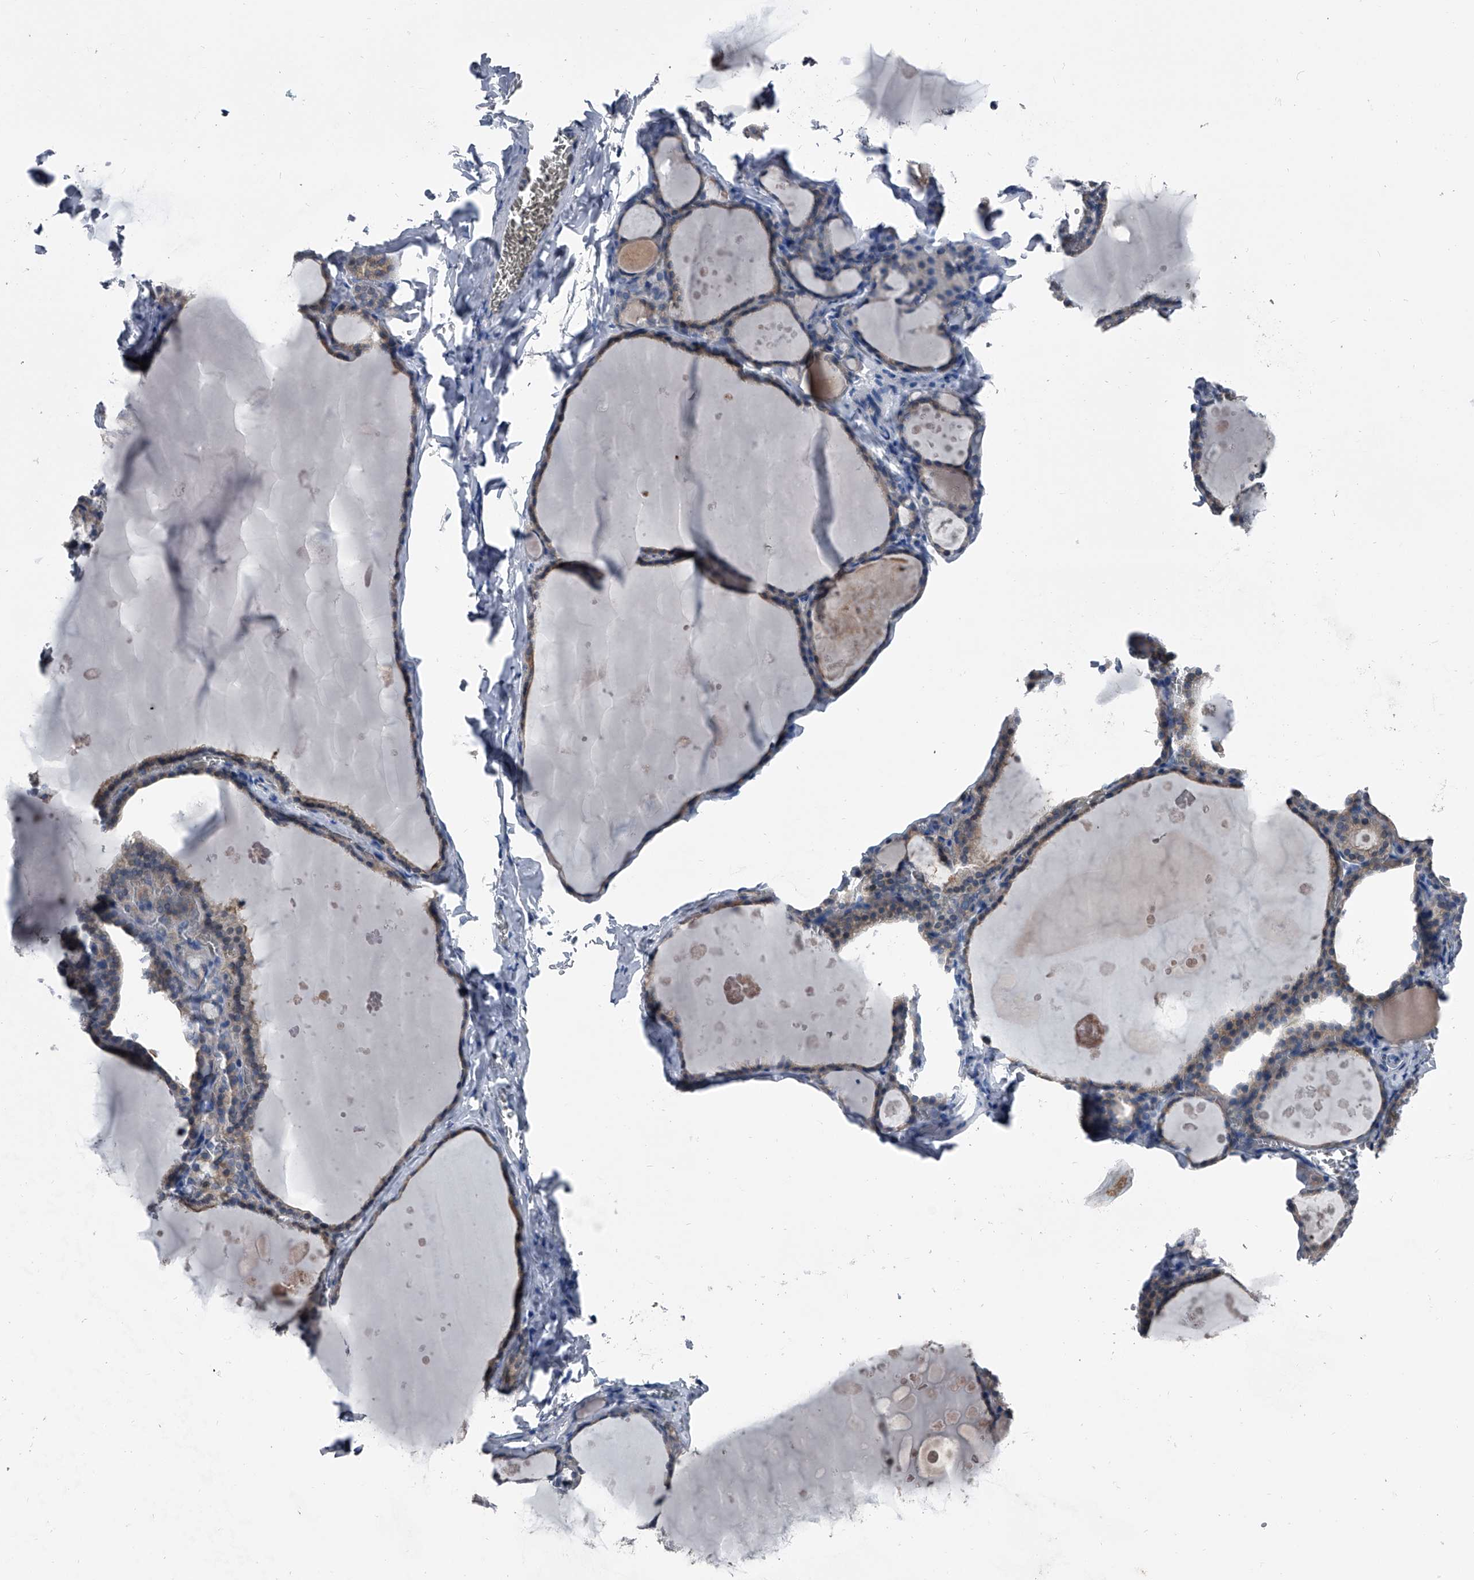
{"staining": {"intensity": "weak", "quantity": "25%-75%", "location": "cytoplasmic/membranous"}, "tissue": "thyroid gland", "cell_type": "Glandular cells", "image_type": "normal", "snomed": [{"axis": "morphology", "description": "Normal tissue, NOS"}, {"axis": "topography", "description": "Thyroid gland"}], "caption": "IHC photomicrograph of normal thyroid gland: thyroid gland stained using IHC shows low levels of weak protein expression localized specifically in the cytoplasmic/membranous of glandular cells, appearing as a cytoplasmic/membranous brown color.", "gene": "KIF13A", "patient": {"sex": "male", "age": 56}}